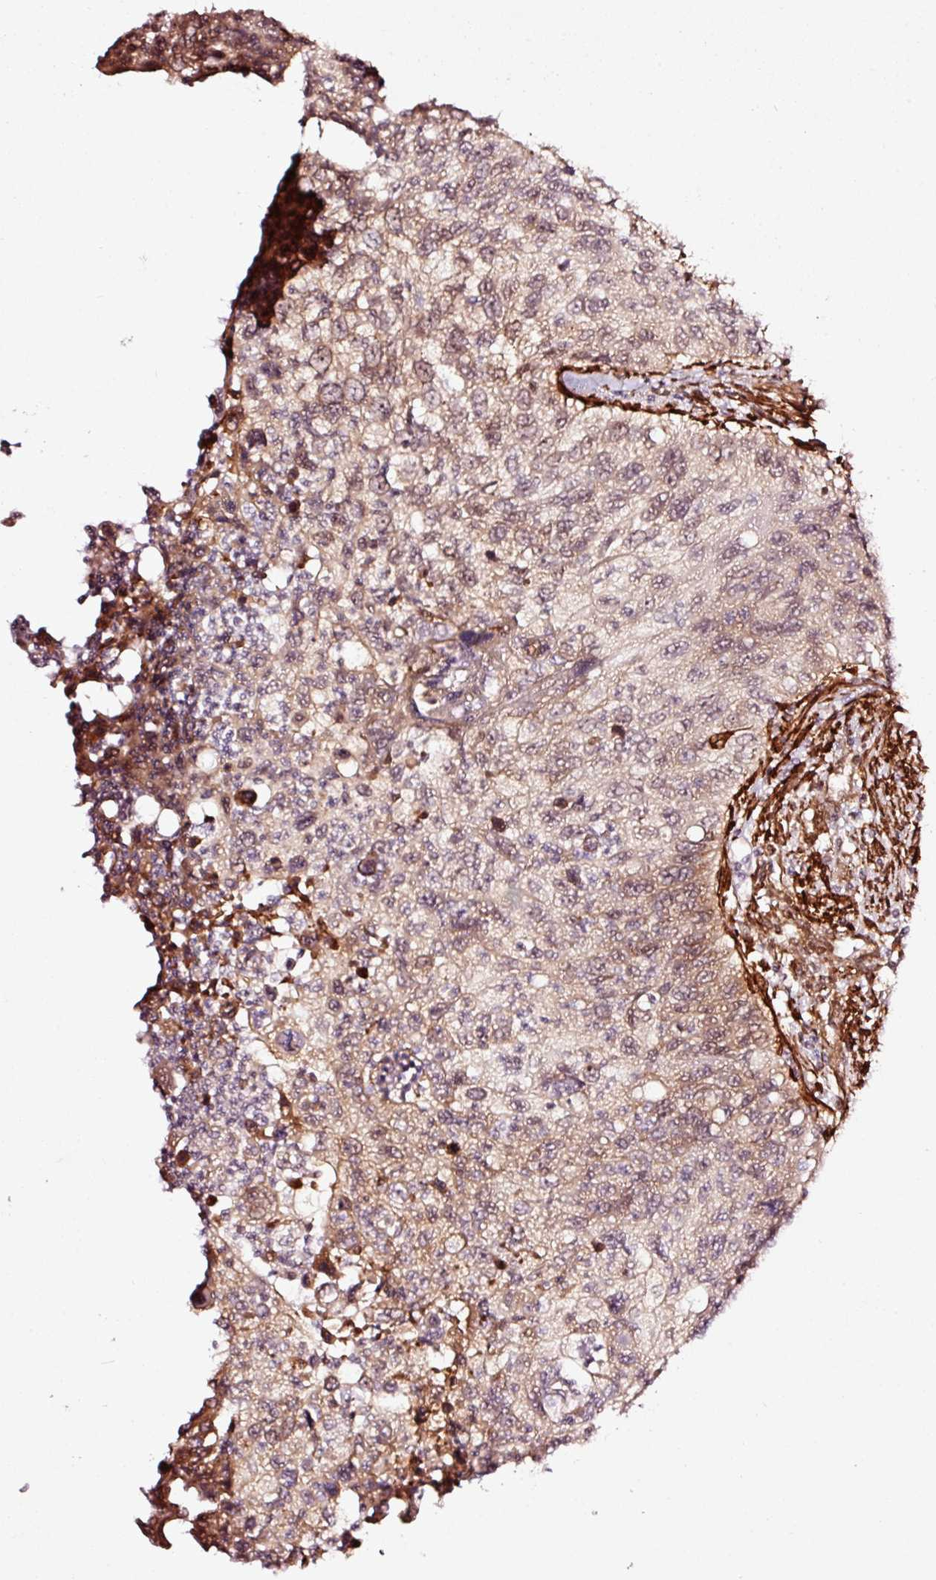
{"staining": {"intensity": "moderate", "quantity": ">75%", "location": "nuclear"}, "tissue": "urothelial cancer", "cell_type": "Tumor cells", "image_type": "cancer", "snomed": [{"axis": "morphology", "description": "Urothelial carcinoma, High grade"}, {"axis": "topography", "description": "Urinary bladder"}], "caption": "Immunohistochemical staining of human urothelial carcinoma (high-grade) exhibits moderate nuclear protein staining in about >75% of tumor cells.", "gene": "TPM1", "patient": {"sex": "female", "age": 60}}